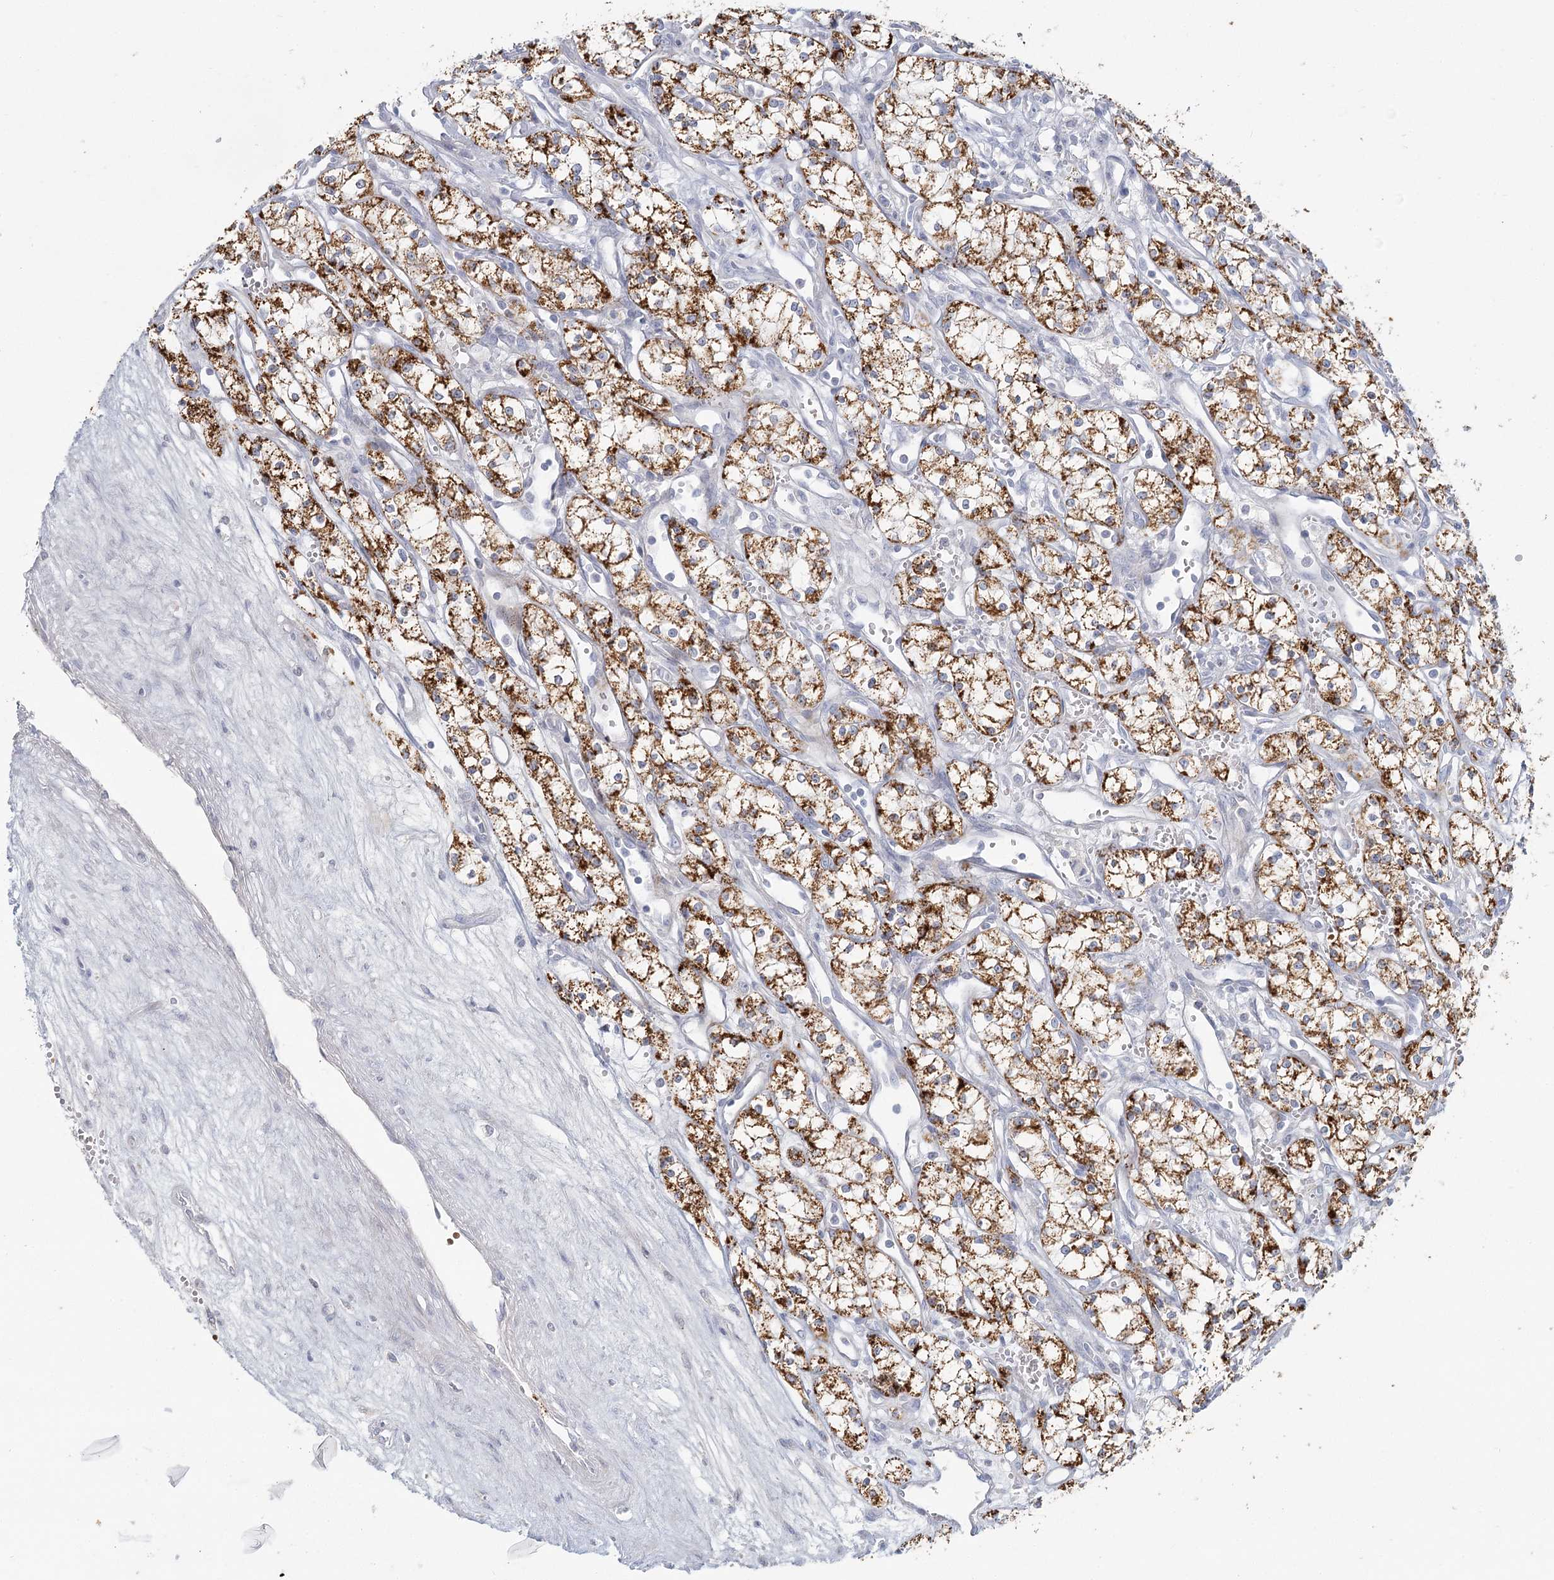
{"staining": {"intensity": "strong", "quantity": ">75%", "location": "cytoplasmic/membranous"}, "tissue": "renal cancer", "cell_type": "Tumor cells", "image_type": "cancer", "snomed": [{"axis": "morphology", "description": "Adenocarcinoma, NOS"}, {"axis": "topography", "description": "Kidney"}], "caption": "Immunohistochemical staining of human renal cancer (adenocarcinoma) exhibits strong cytoplasmic/membranous protein positivity in approximately >75% of tumor cells.", "gene": "DMGDH", "patient": {"sex": "male", "age": 59}}